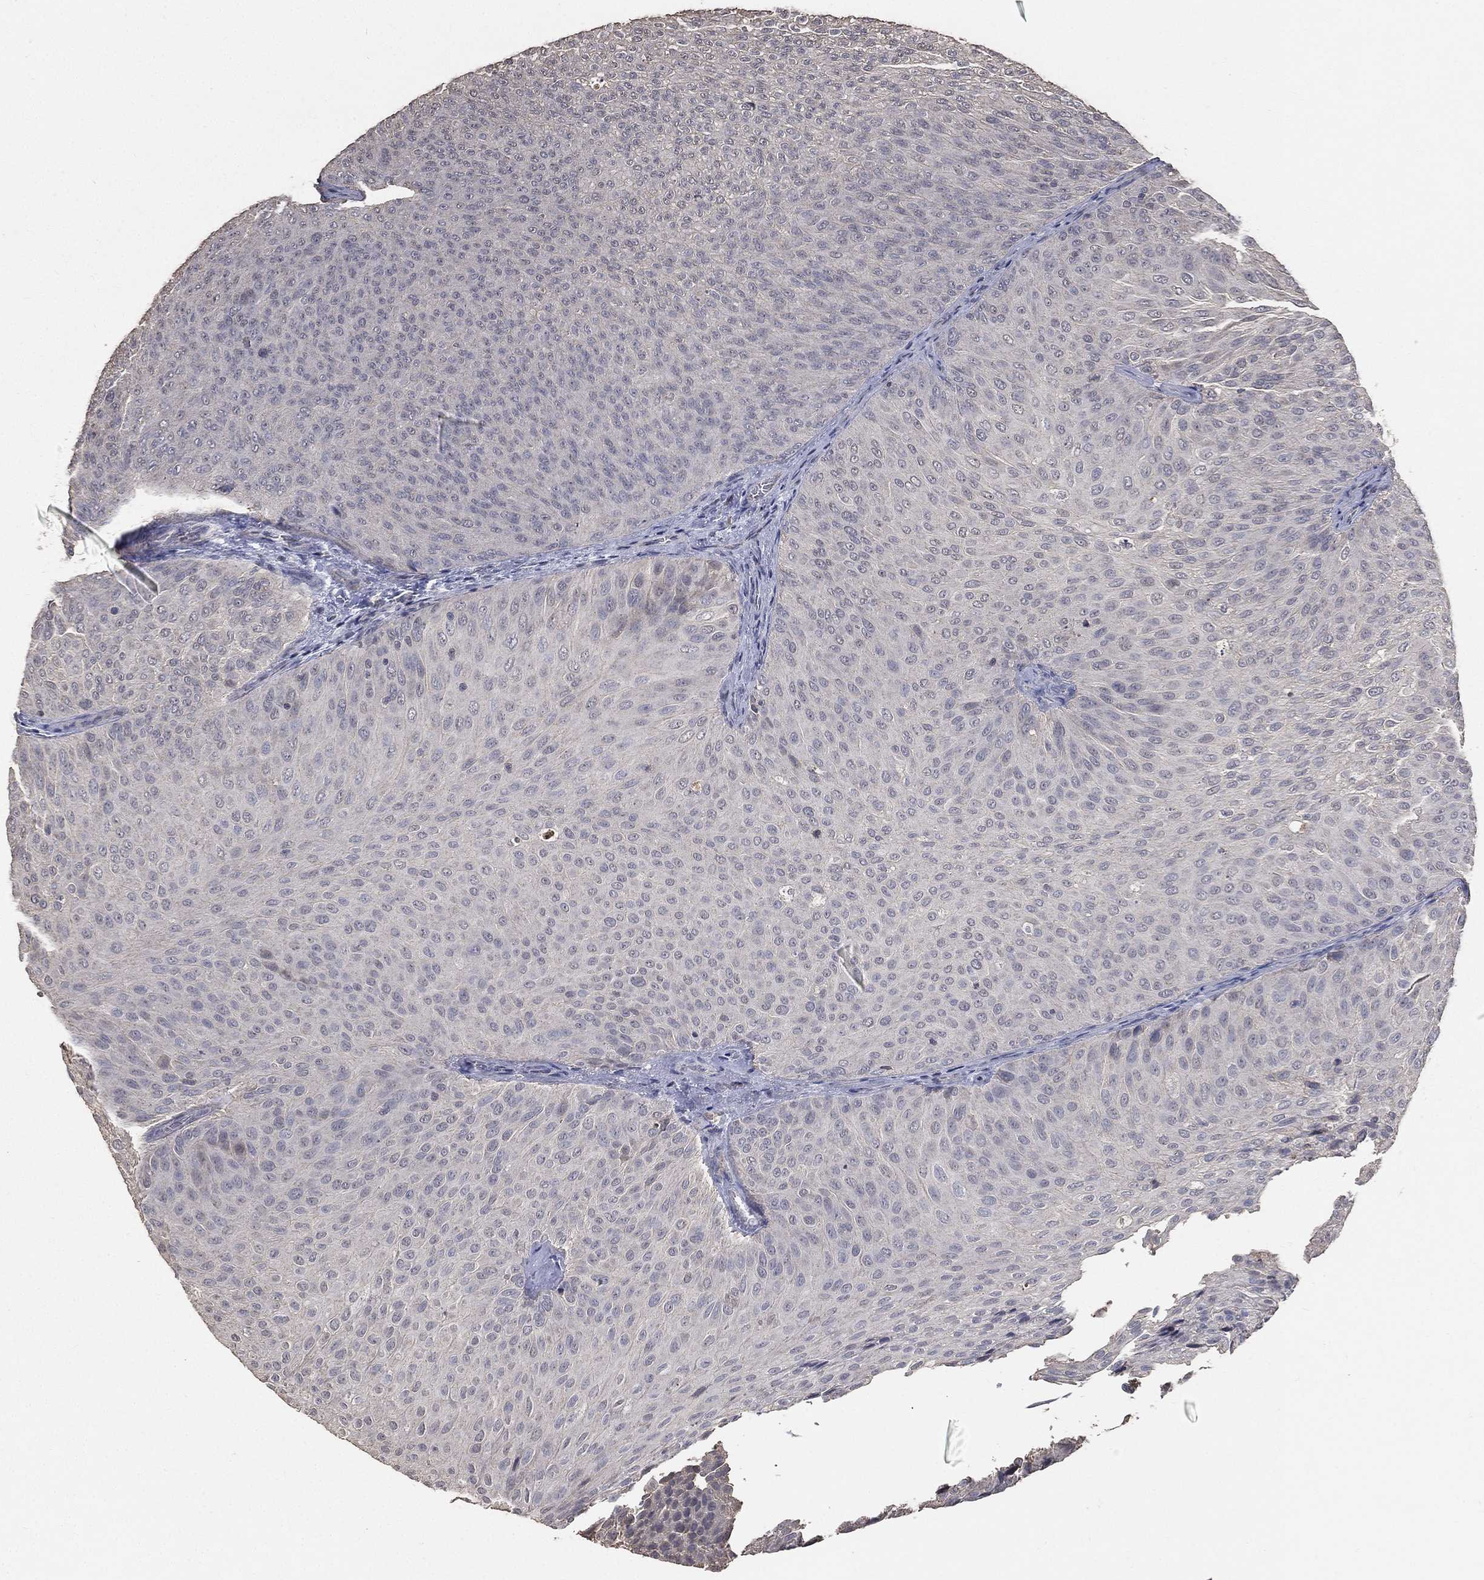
{"staining": {"intensity": "negative", "quantity": "none", "location": "none"}, "tissue": "urothelial cancer", "cell_type": "Tumor cells", "image_type": "cancer", "snomed": [{"axis": "morphology", "description": "Urothelial carcinoma, Low grade"}, {"axis": "topography", "description": "Urinary bladder"}], "caption": "Tumor cells are negative for protein expression in human urothelial cancer.", "gene": "SNAP25", "patient": {"sex": "male", "age": 78}}